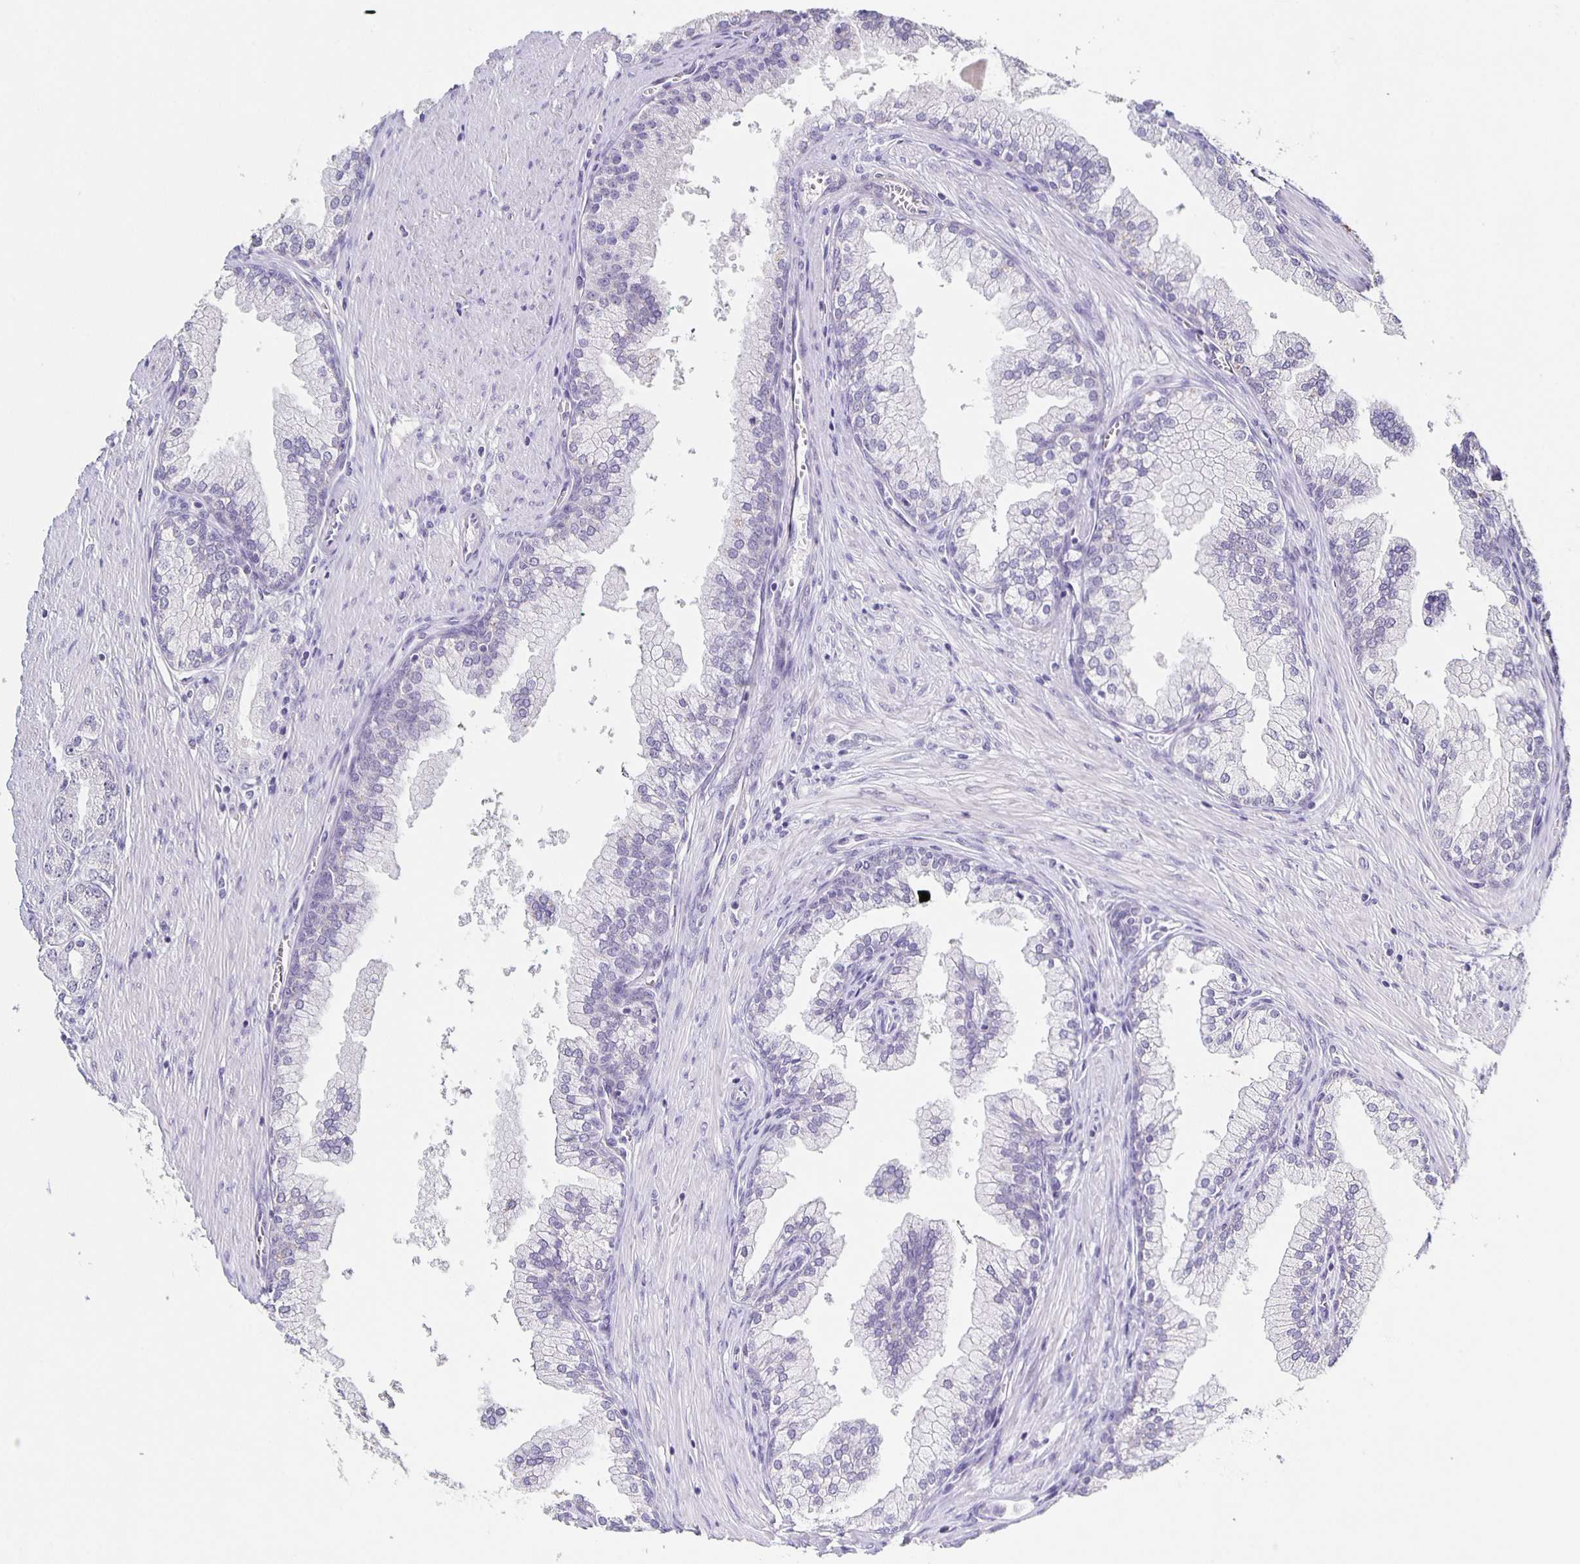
{"staining": {"intensity": "negative", "quantity": "none", "location": "none"}, "tissue": "prostate cancer", "cell_type": "Tumor cells", "image_type": "cancer", "snomed": [{"axis": "morphology", "description": "Adenocarcinoma, High grade"}, {"axis": "topography", "description": "Prostate"}], "caption": "The micrograph reveals no staining of tumor cells in prostate high-grade adenocarcinoma.", "gene": "CARNS1", "patient": {"sex": "male", "age": 66}}